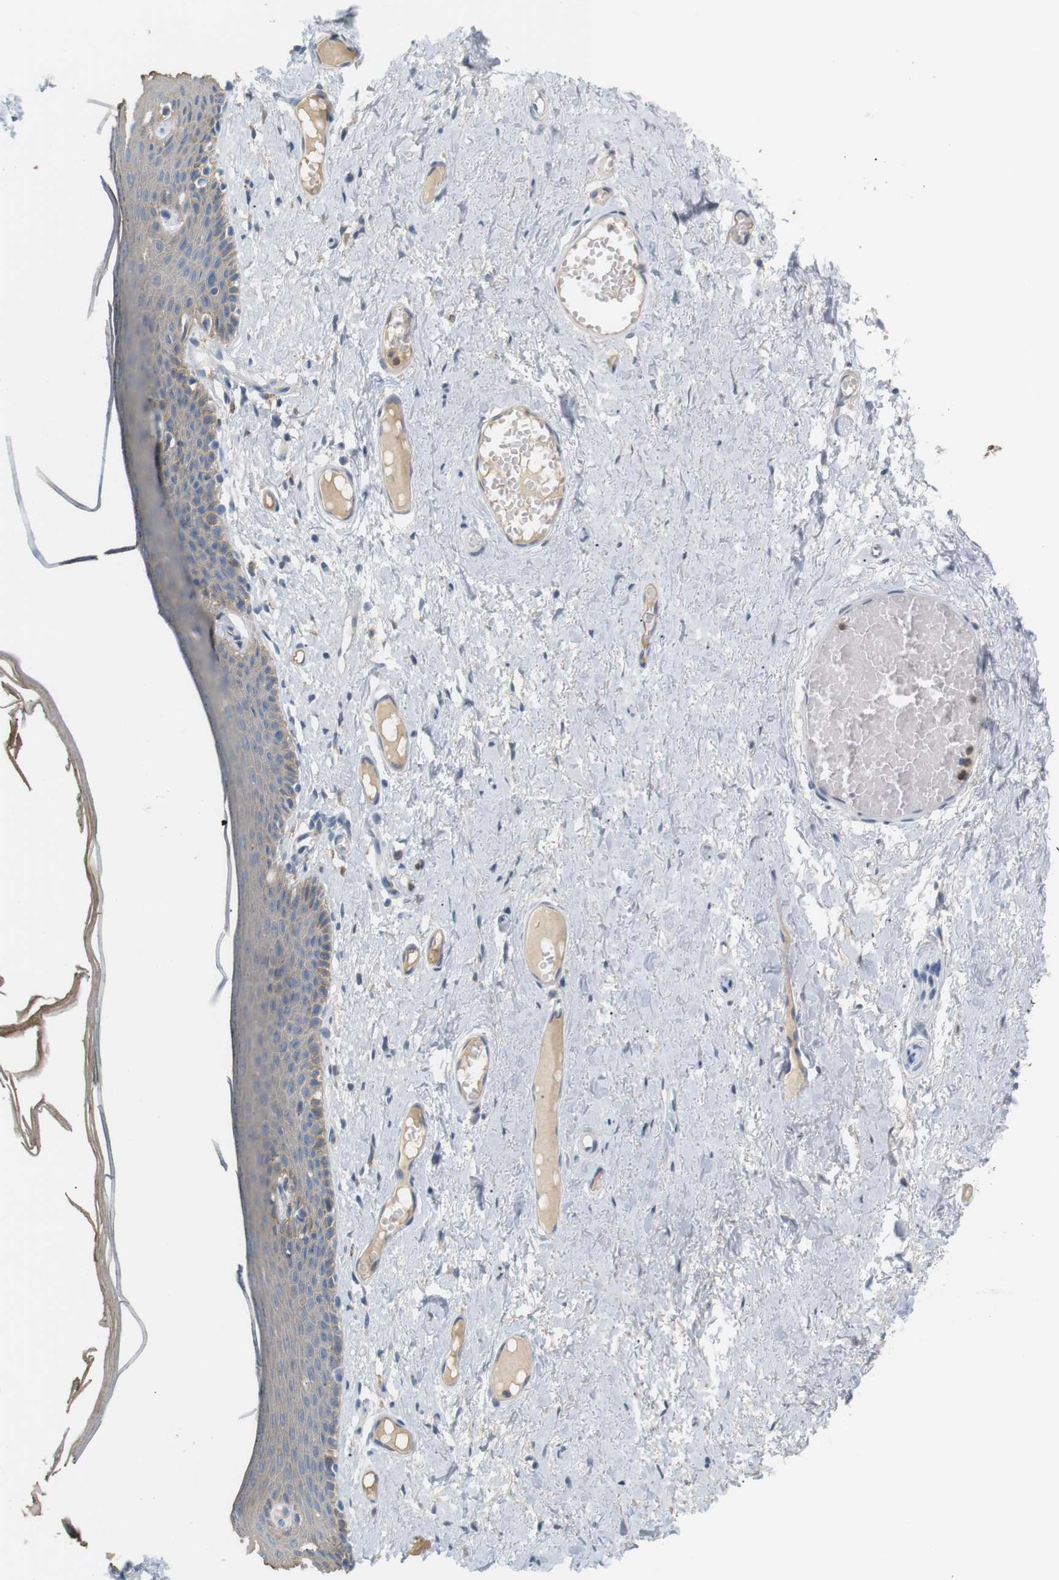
{"staining": {"intensity": "moderate", "quantity": "25%-75%", "location": "cytoplasmic/membranous"}, "tissue": "skin", "cell_type": "Epidermal cells", "image_type": "normal", "snomed": [{"axis": "morphology", "description": "Normal tissue, NOS"}, {"axis": "topography", "description": "Adipose tissue"}, {"axis": "topography", "description": "Vascular tissue"}, {"axis": "topography", "description": "Anal"}, {"axis": "topography", "description": "Peripheral nerve tissue"}], "caption": "Brown immunohistochemical staining in unremarkable skin demonstrates moderate cytoplasmic/membranous expression in approximately 25%-75% of epidermal cells. The protein of interest is shown in brown color, while the nuclei are stained blue.", "gene": "CD300E", "patient": {"sex": "female", "age": 54}}